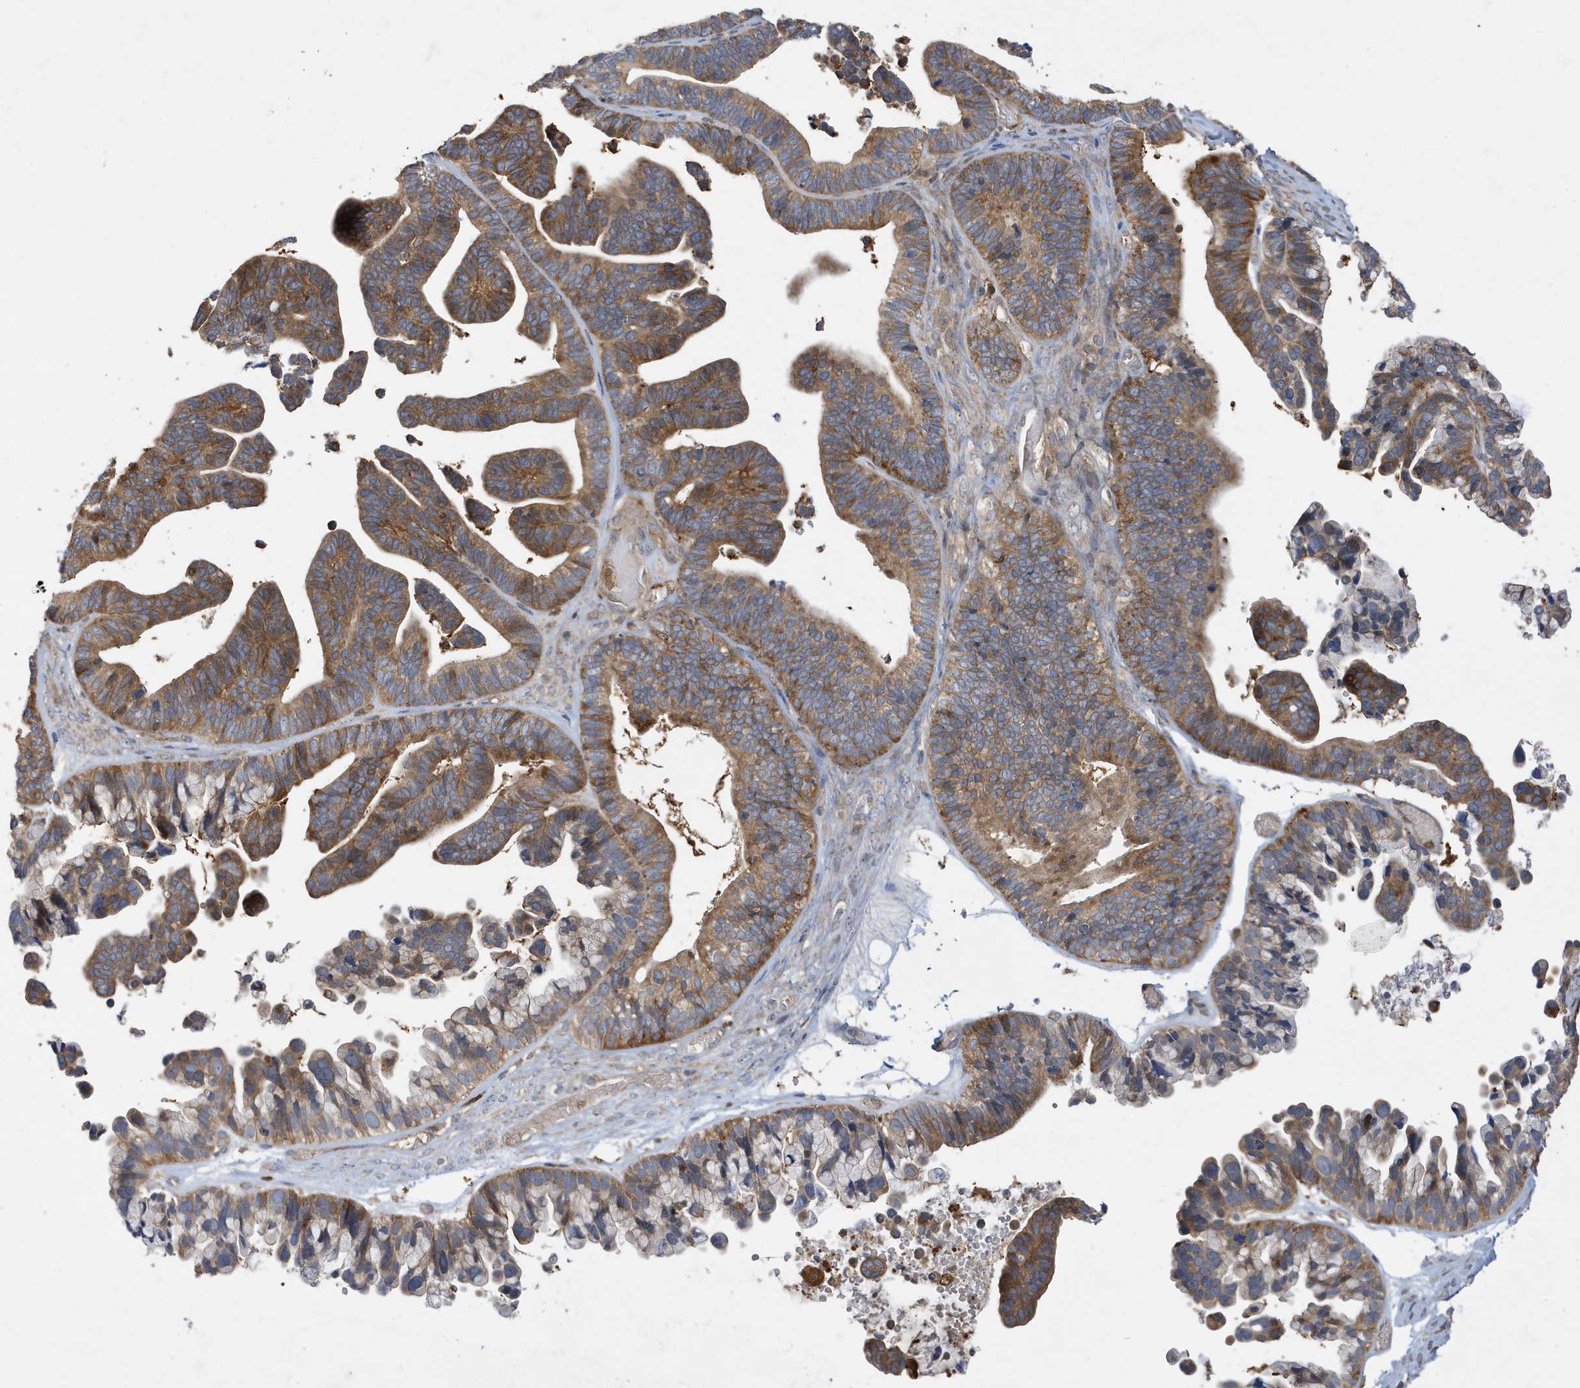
{"staining": {"intensity": "moderate", "quantity": ">75%", "location": "cytoplasmic/membranous"}, "tissue": "ovarian cancer", "cell_type": "Tumor cells", "image_type": "cancer", "snomed": [{"axis": "morphology", "description": "Cystadenocarcinoma, serous, NOS"}, {"axis": "topography", "description": "Ovary"}], "caption": "The image reveals a brown stain indicating the presence of a protein in the cytoplasmic/membranous of tumor cells in ovarian serous cystadenocarcinoma.", "gene": "LAPTM4A", "patient": {"sex": "female", "age": 56}}